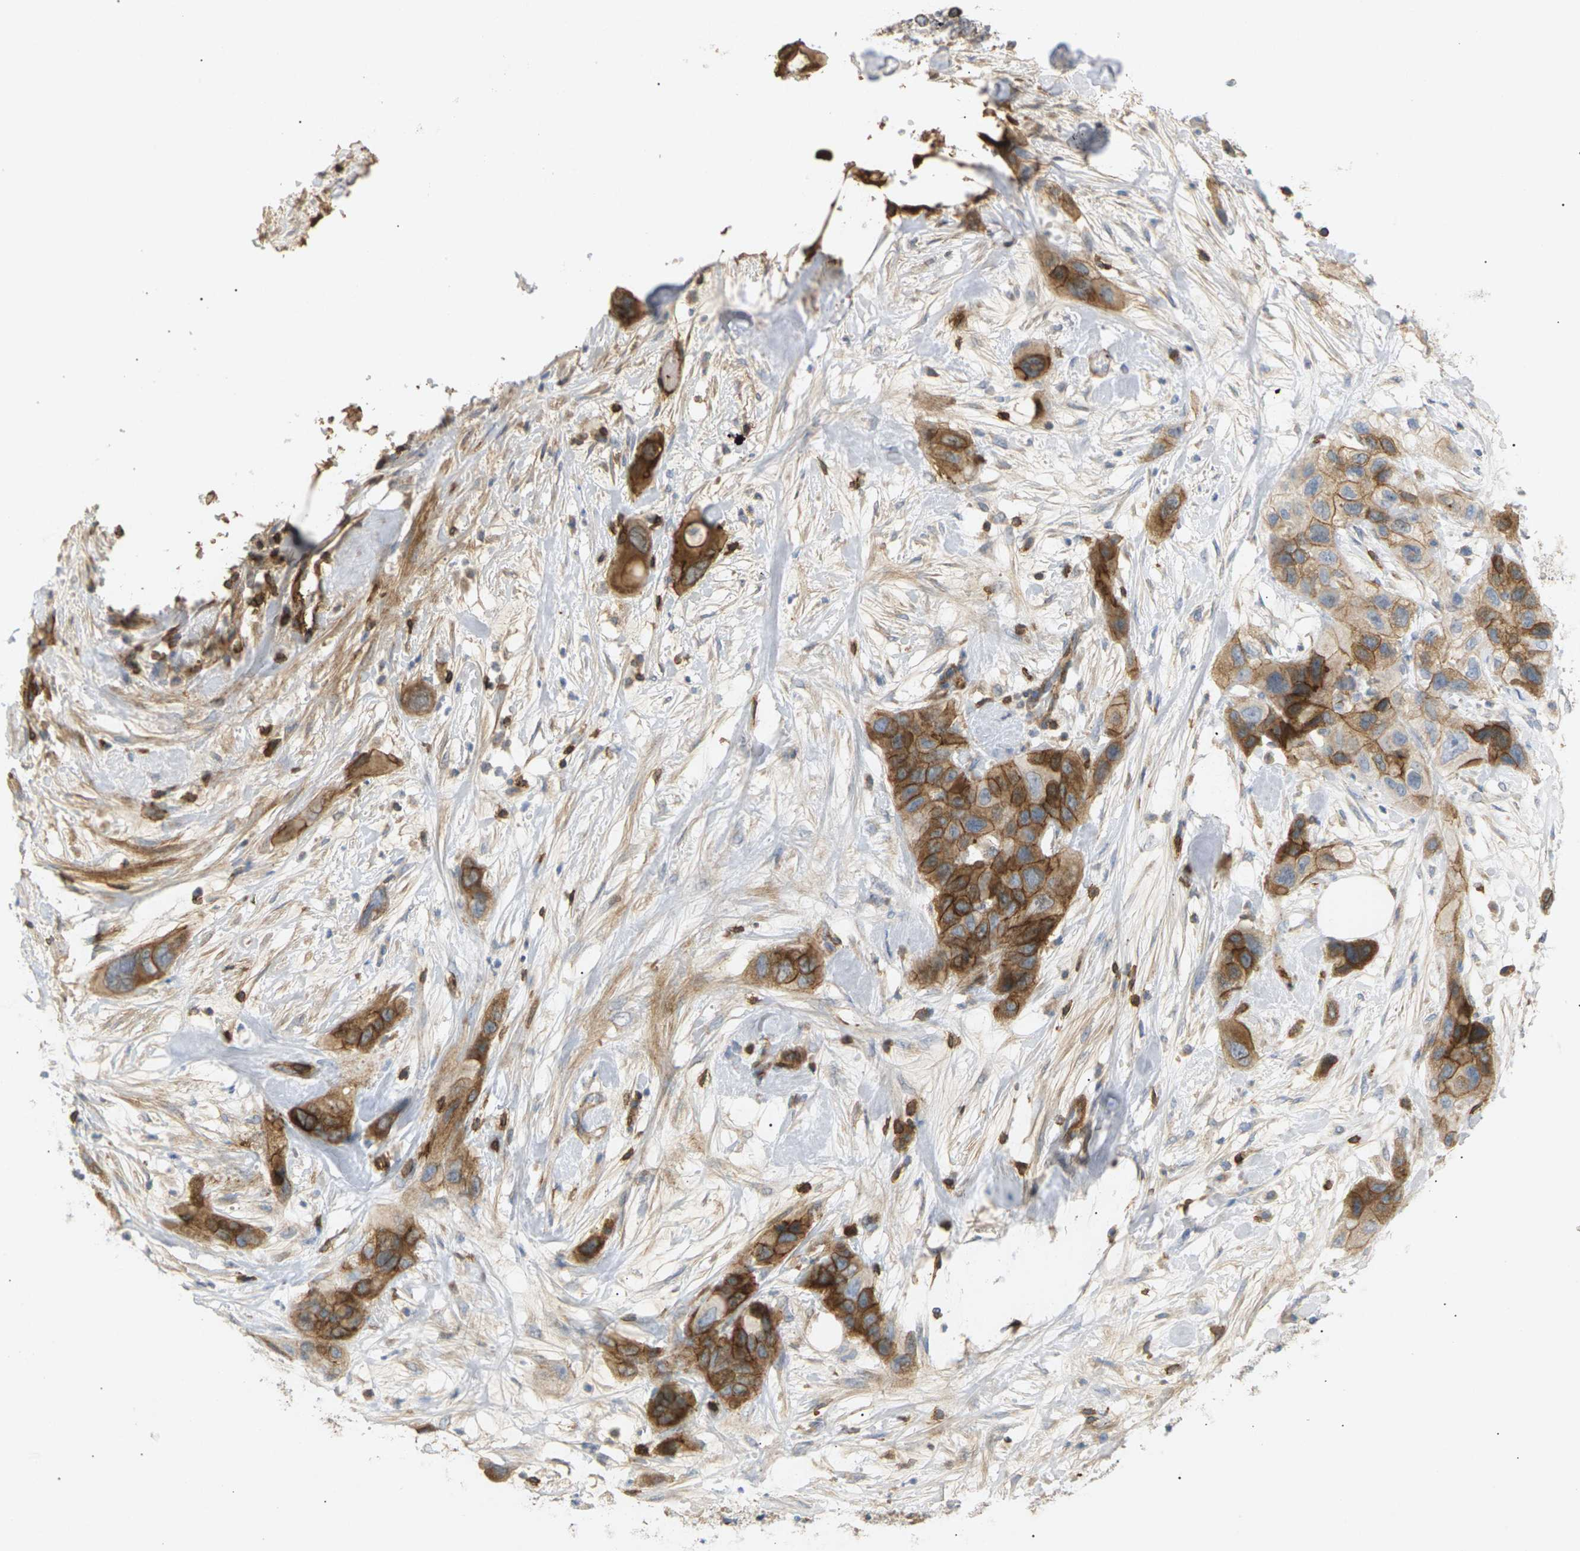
{"staining": {"intensity": "moderate", "quantity": ">75%", "location": "cytoplasmic/membranous"}, "tissue": "pancreatic cancer", "cell_type": "Tumor cells", "image_type": "cancer", "snomed": [{"axis": "morphology", "description": "Adenocarcinoma, NOS"}, {"axis": "topography", "description": "Pancreas"}], "caption": "Immunohistochemical staining of human pancreatic cancer exhibits medium levels of moderate cytoplasmic/membranous staining in about >75% of tumor cells.", "gene": "LIME1", "patient": {"sex": "female", "age": 71}}